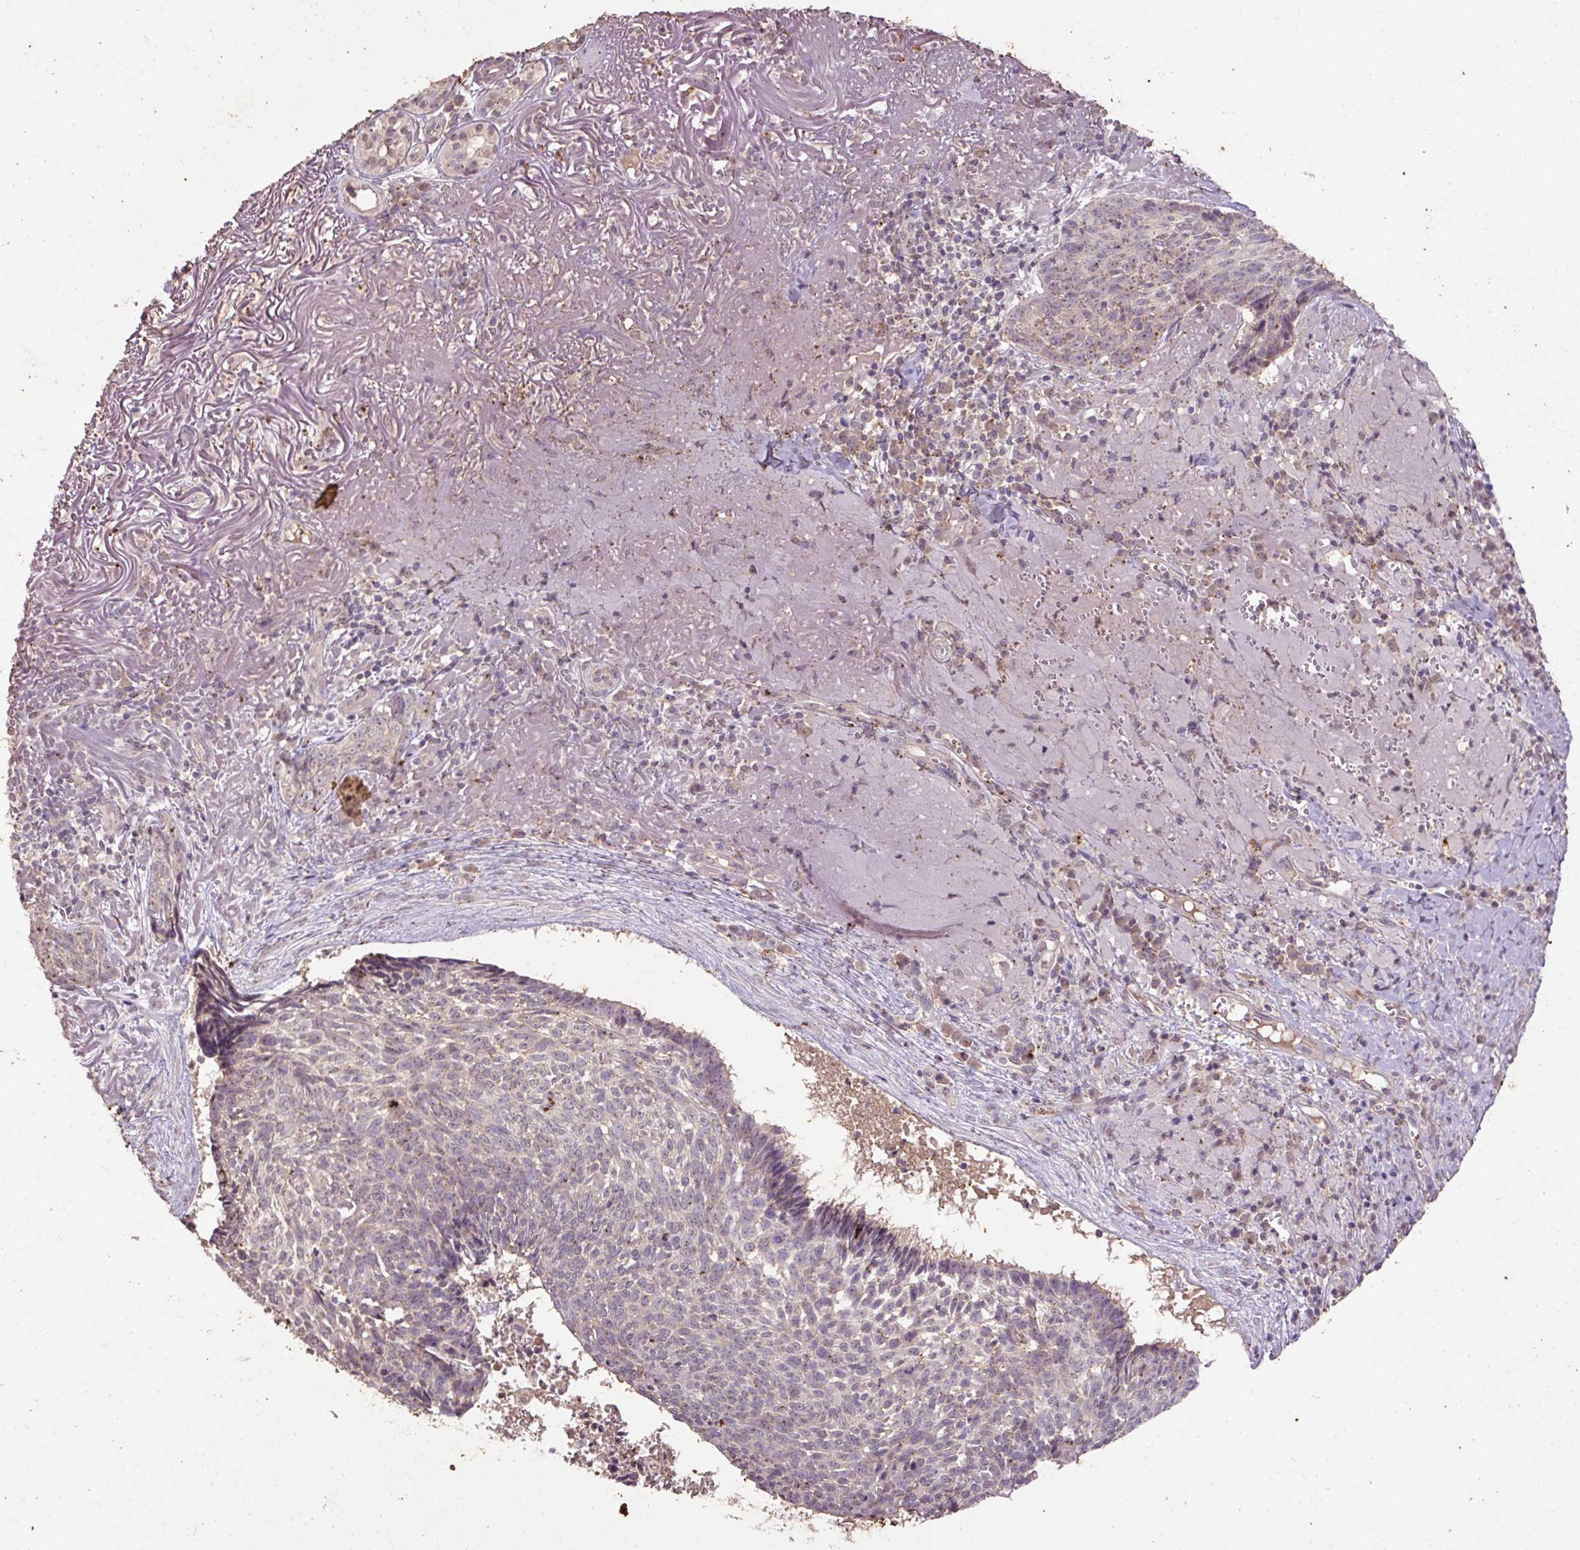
{"staining": {"intensity": "negative", "quantity": "none", "location": "none"}, "tissue": "skin cancer", "cell_type": "Tumor cells", "image_type": "cancer", "snomed": [{"axis": "morphology", "description": "Basal cell carcinoma"}, {"axis": "topography", "description": "Skin"}, {"axis": "topography", "description": "Skin of face"}], "caption": "Immunohistochemistry (IHC) of human basal cell carcinoma (skin) displays no staining in tumor cells.", "gene": "LRTM2", "patient": {"sex": "female", "age": 95}}